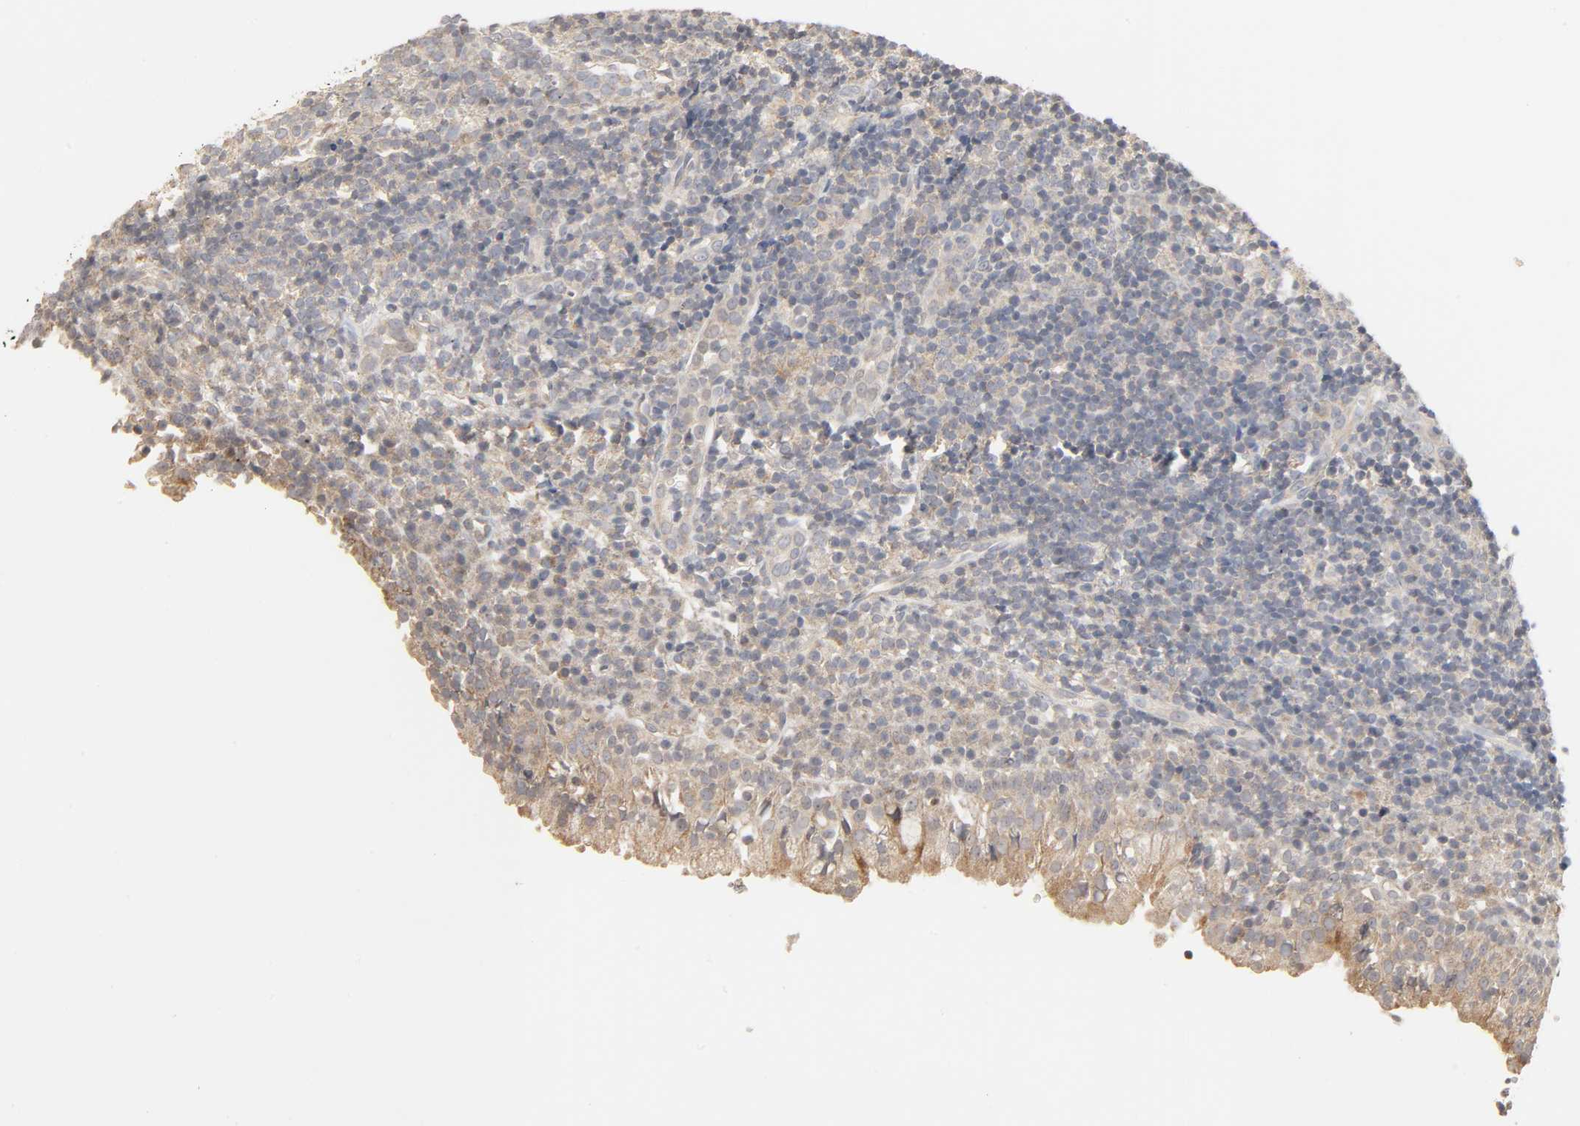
{"staining": {"intensity": "weak", "quantity": ">75%", "location": "cytoplasmic/membranous"}, "tissue": "tonsil", "cell_type": "Germinal center cells", "image_type": "normal", "snomed": [{"axis": "morphology", "description": "Normal tissue, NOS"}, {"axis": "topography", "description": "Tonsil"}], "caption": "IHC (DAB (3,3'-diaminobenzidine)) staining of benign human tonsil exhibits weak cytoplasmic/membranous protein staining in about >75% of germinal center cells. (DAB (3,3'-diaminobenzidine) = brown stain, brightfield microscopy at high magnification).", "gene": "CLEC4E", "patient": {"sex": "female", "age": 40}}